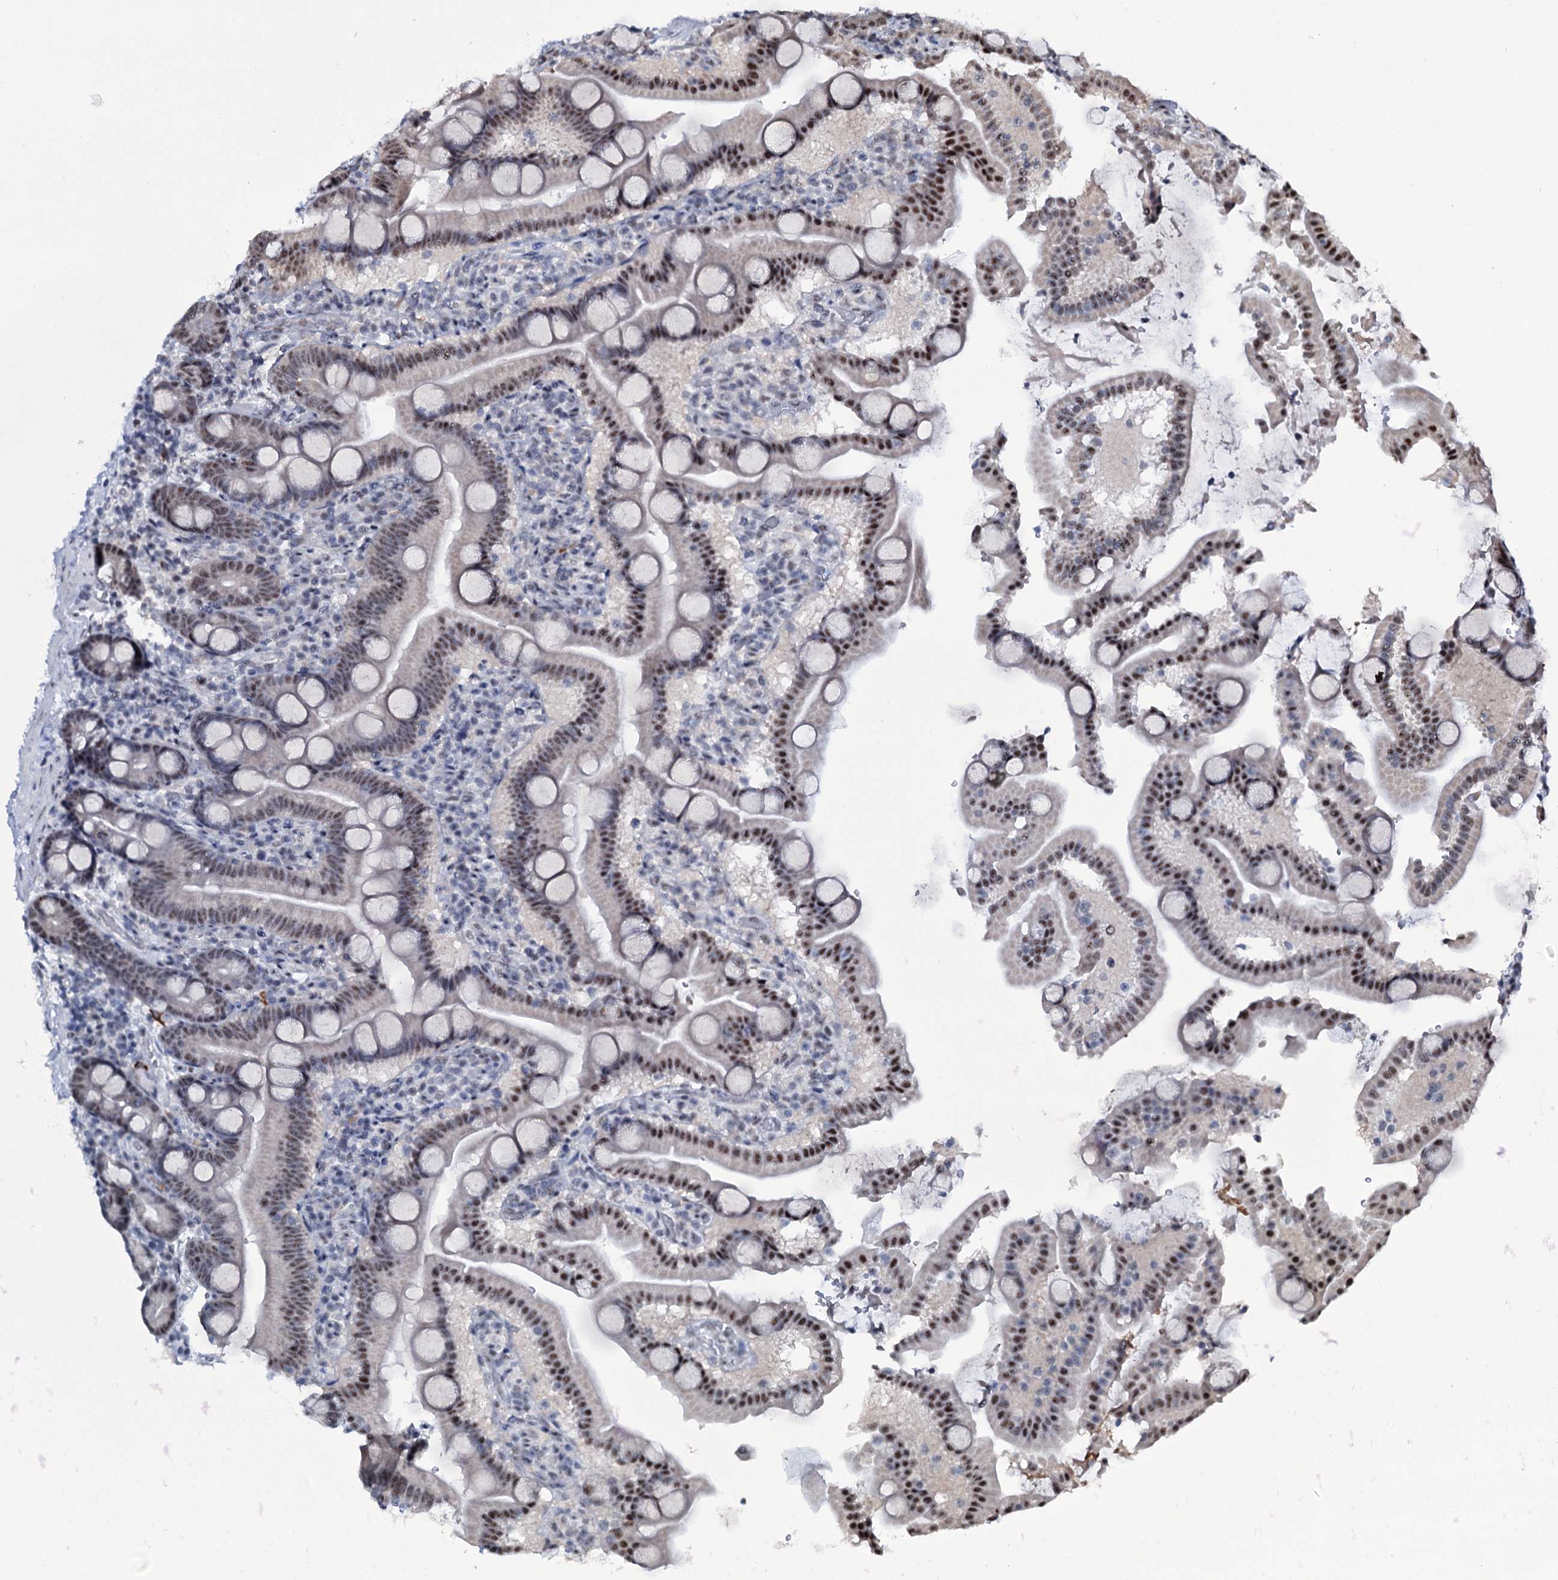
{"staining": {"intensity": "moderate", "quantity": "25%-75%", "location": "nuclear"}, "tissue": "duodenum", "cell_type": "Glandular cells", "image_type": "normal", "snomed": [{"axis": "morphology", "description": "Normal tissue, NOS"}, {"axis": "topography", "description": "Duodenum"}], "caption": "Moderate nuclear protein staining is identified in approximately 25%-75% of glandular cells in duodenum. The staining was performed using DAB, with brown indicating positive protein expression. Nuclei are stained blue with hematoxylin.", "gene": "SREK1", "patient": {"sex": "male", "age": 55}}